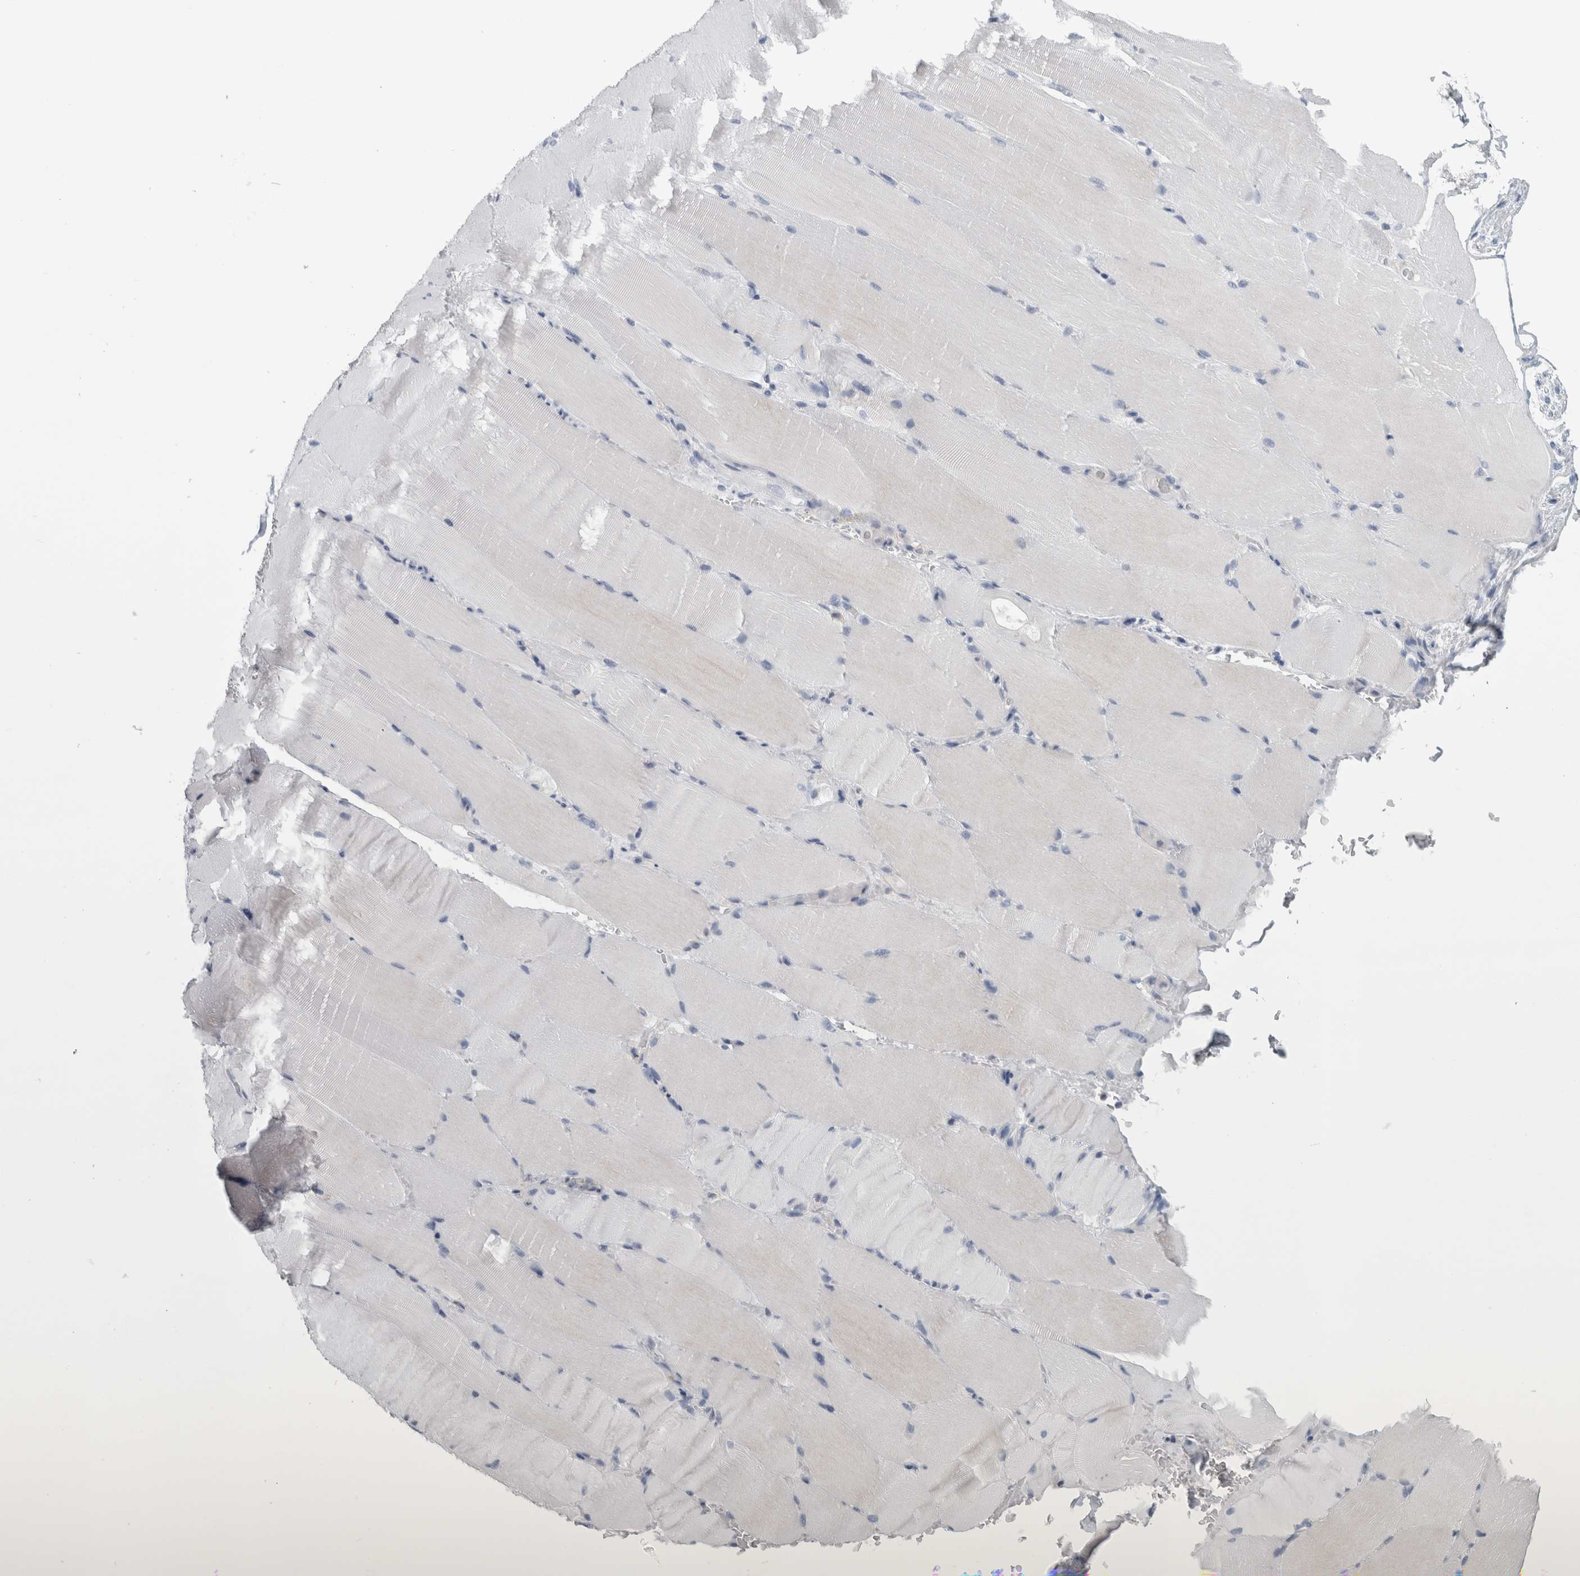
{"staining": {"intensity": "negative", "quantity": "none", "location": "none"}, "tissue": "skeletal muscle", "cell_type": "Myocytes", "image_type": "normal", "snomed": [{"axis": "morphology", "description": "Normal tissue, NOS"}, {"axis": "topography", "description": "Skeletal muscle"}, {"axis": "topography", "description": "Parathyroid gland"}], "caption": "Myocytes show no significant protein expression in normal skeletal muscle. (DAB immunohistochemistry (IHC) visualized using brightfield microscopy, high magnification).", "gene": "ANKFY1", "patient": {"sex": "female", "age": 37}}